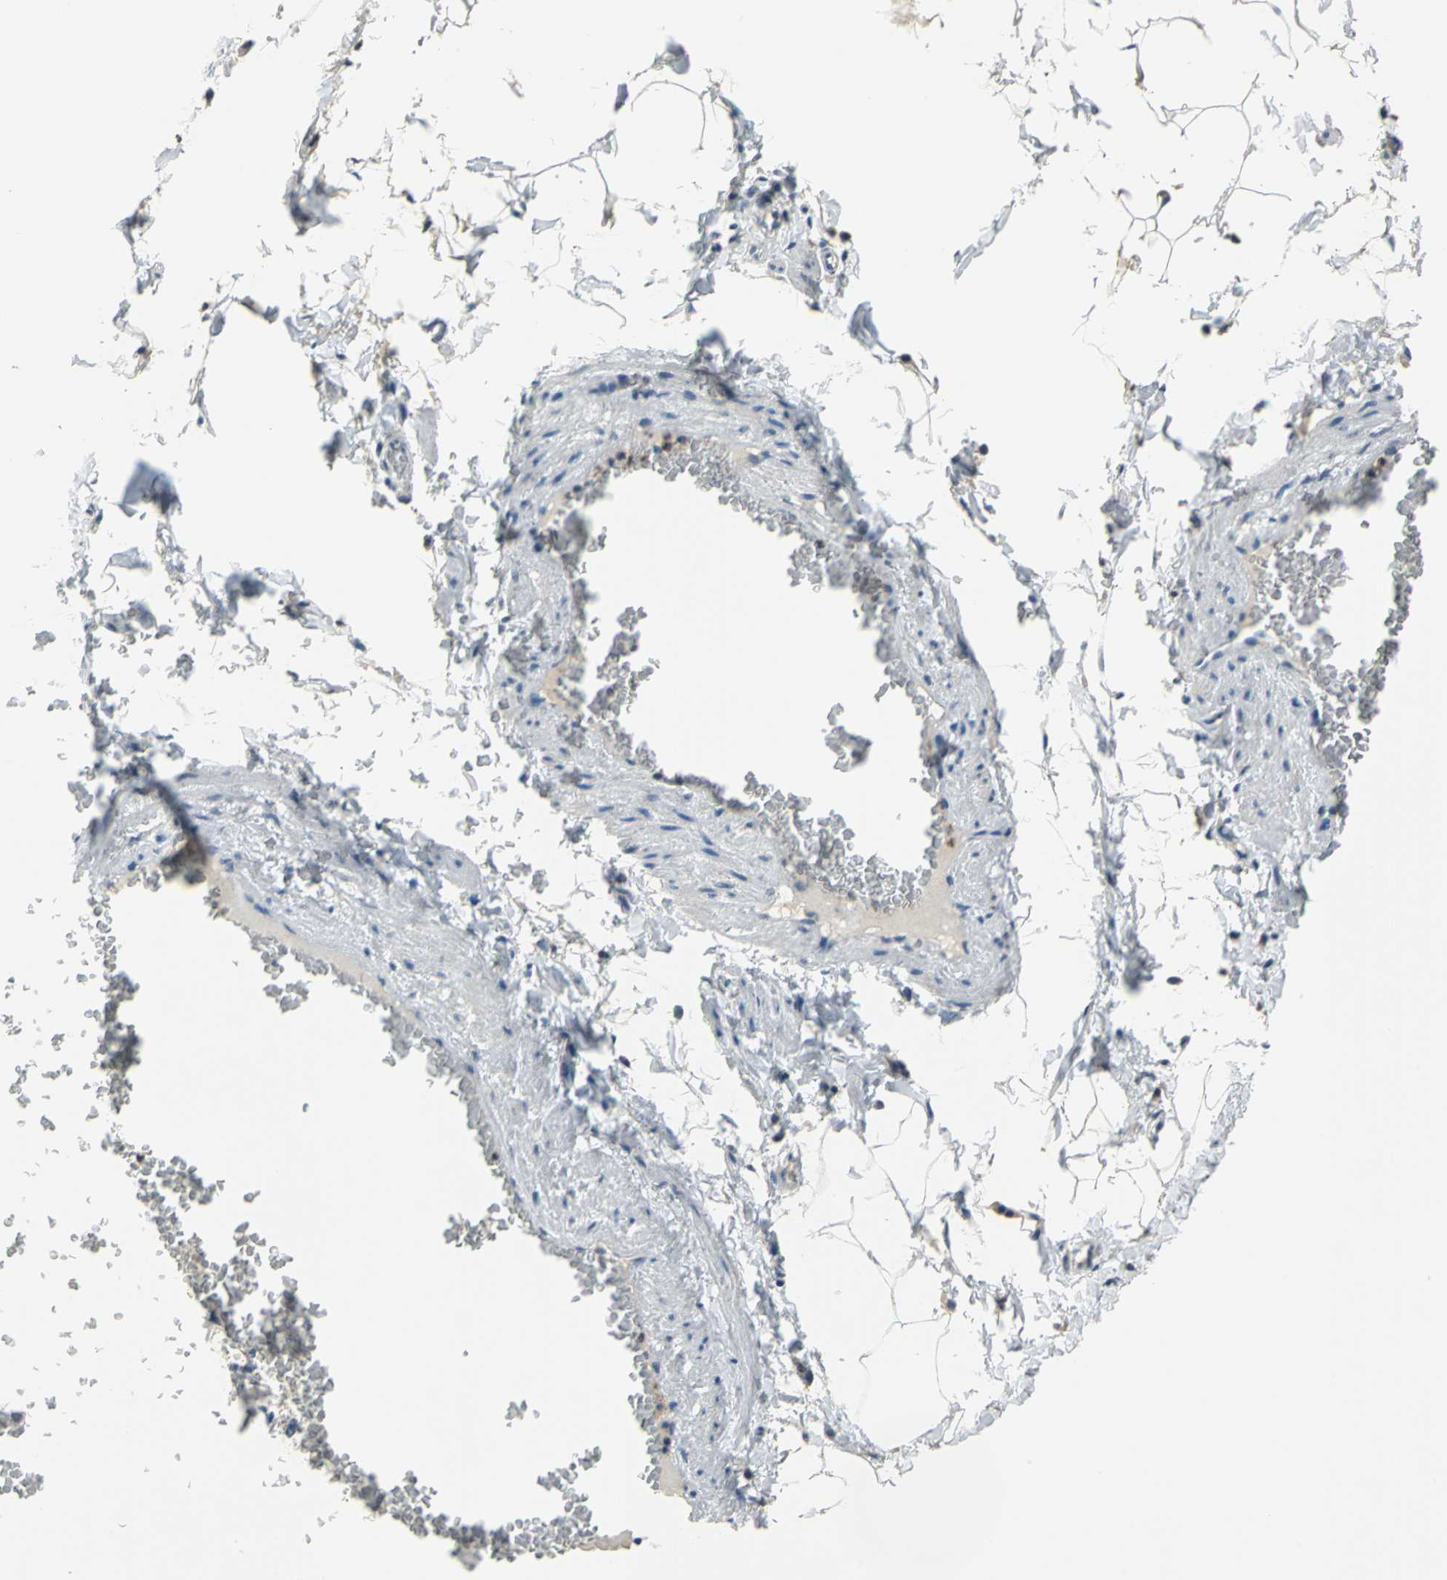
{"staining": {"intensity": "negative", "quantity": "none", "location": "none"}, "tissue": "adipose tissue", "cell_type": "Adipocytes", "image_type": "normal", "snomed": [{"axis": "morphology", "description": "Normal tissue, NOS"}, {"axis": "topography", "description": "Vascular tissue"}], "caption": "Histopathology image shows no significant protein staining in adipocytes of normal adipose tissue. (Stains: DAB IHC with hematoxylin counter stain, Microscopy: brightfield microscopy at high magnification).", "gene": "RASD2", "patient": {"sex": "male", "age": 41}}